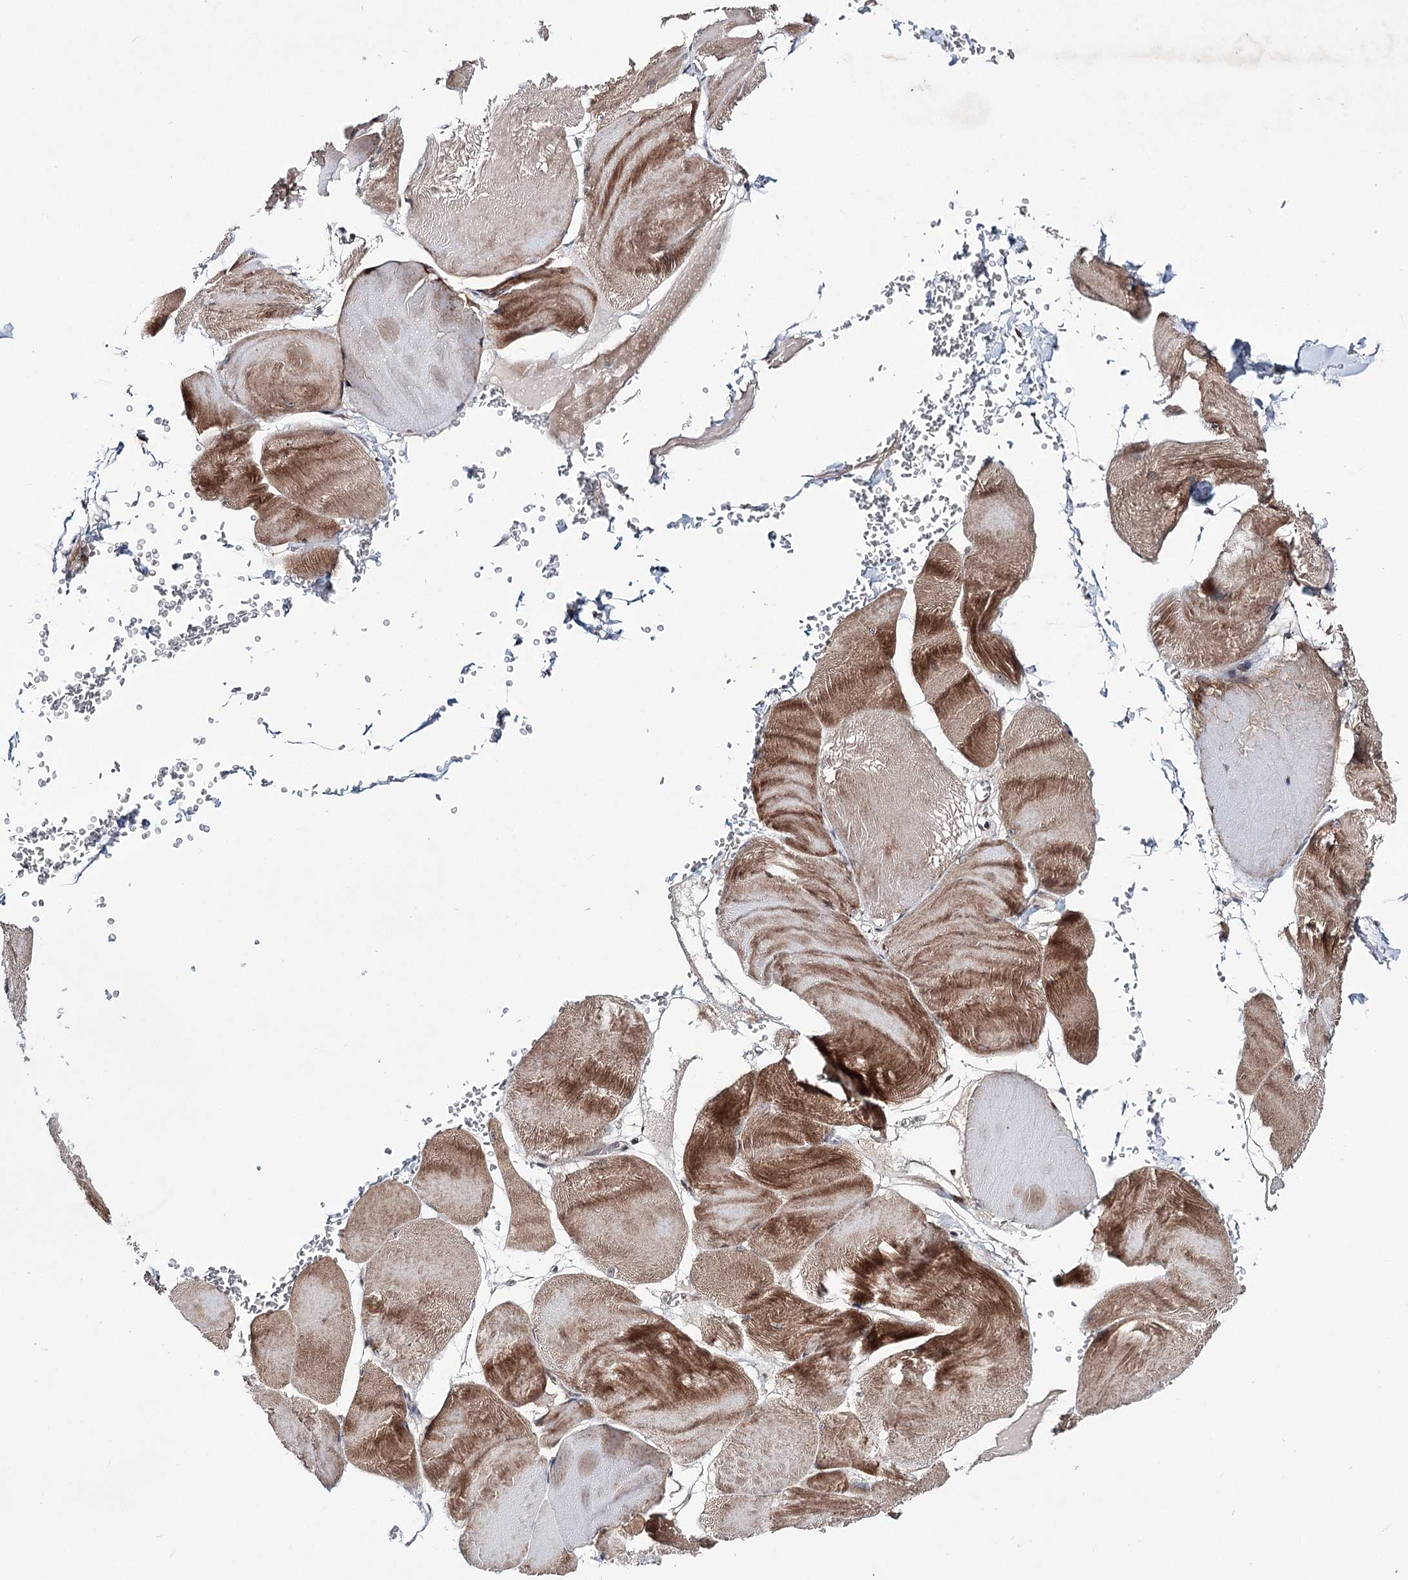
{"staining": {"intensity": "moderate", "quantity": ">75%", "location": "cytoplasmic/membranous"}, "tissue": "skeletal muscle", "cell_type": "Myocytes", "image_type": "normal", "snomed": [{"axis": "morphology", "description": "Normal tissue, NOS"}, {"axis": "morphology", "description": "Basal cell carcinoma"}, {"axis": "topography", "description": "Skeletal muscle"}], "caption": "Human skeletal muscle stained with a brown dye shows moderate cytoplasmic/membranous positive expression in about >75% of myocytes.", "gene": "HOXC11", "patient": {"sex": "female", "age": 64}}